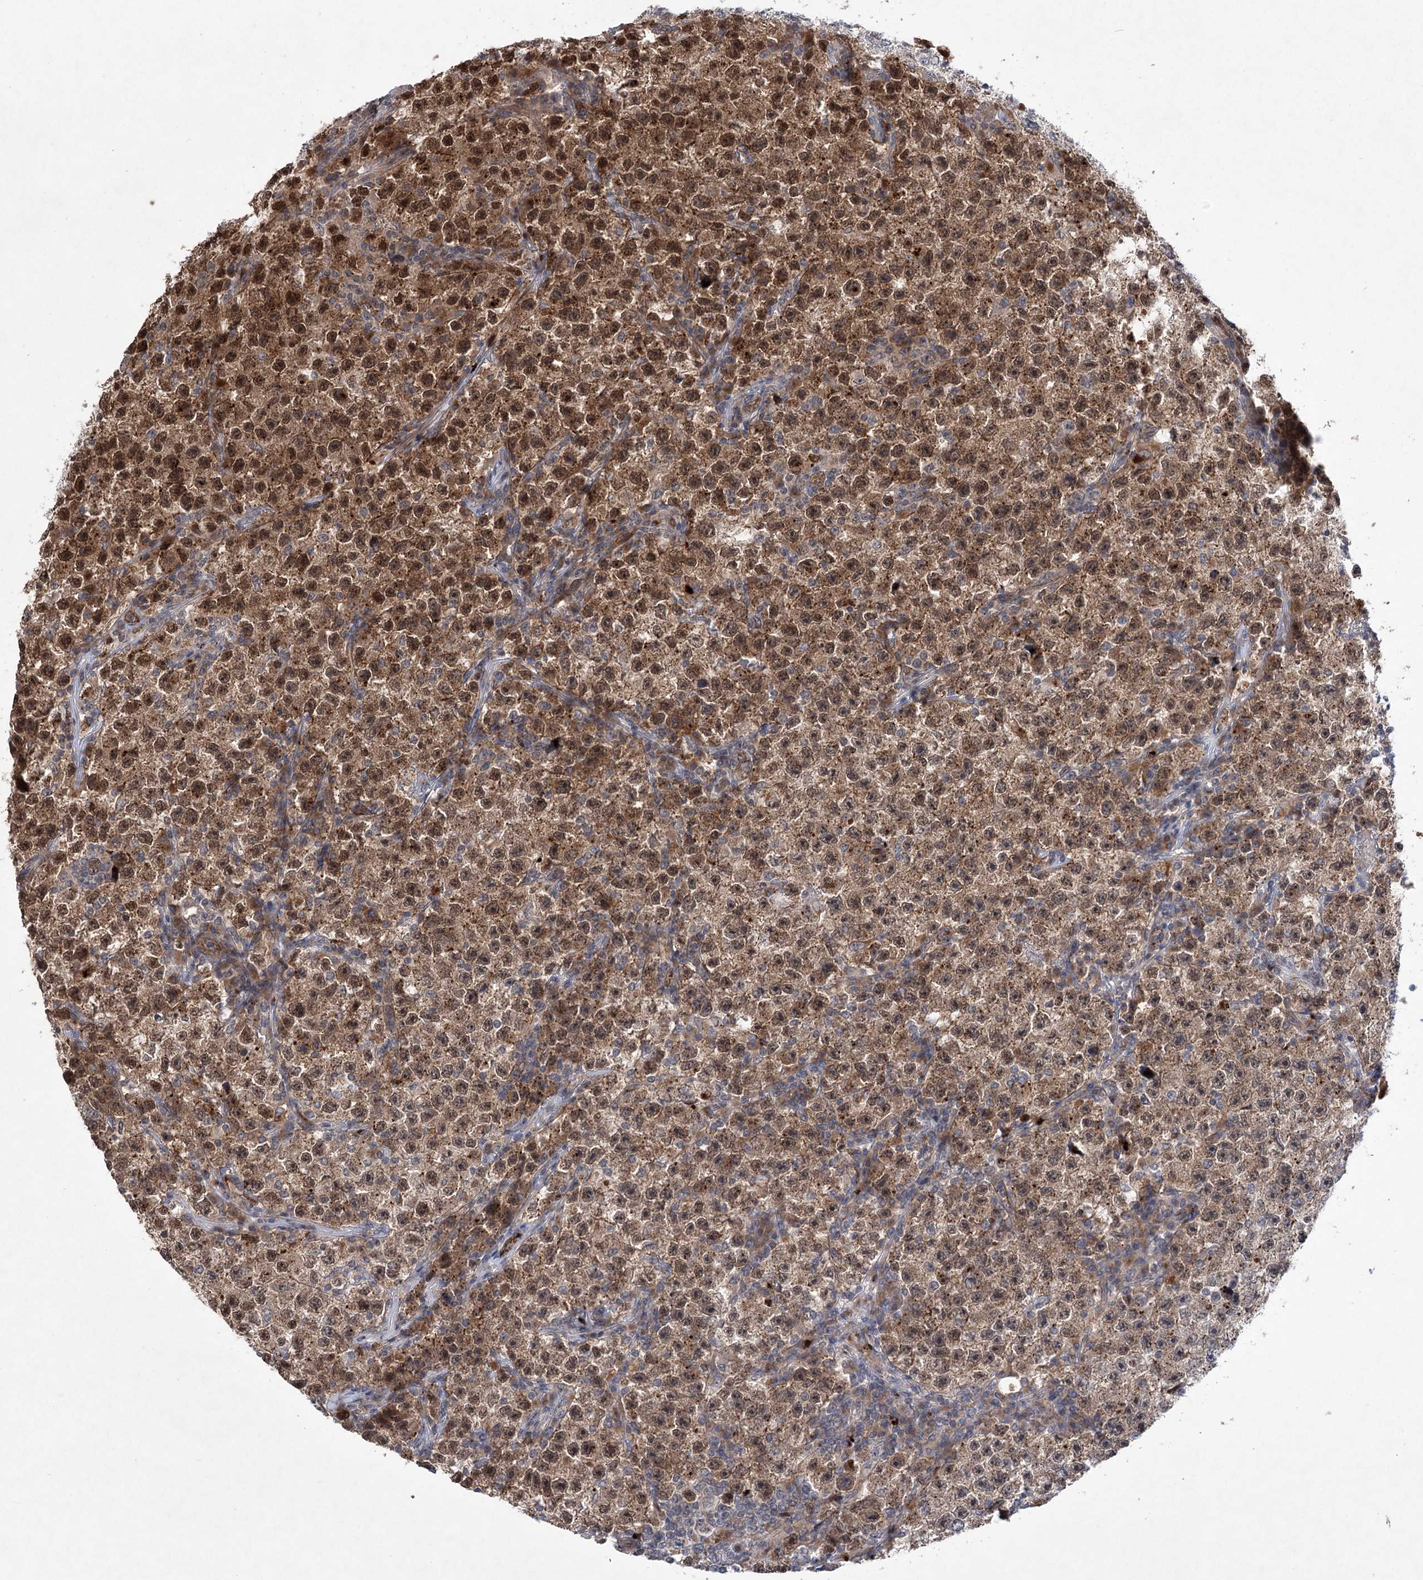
{"staining": {"intensity": "moderate", "quantity": "25%-75%", "location": "cytoplasmic/membranous,nuclear"}, "tissue": "testis cancer", "cell_type": "Tumor cells", "image_type": "cancer", "snomed": [{"axis": "morphology", "description": "Seminoma, NOS"}, {"axis": "topography", "description": "Testis"}], "caption": "High-power microscopy captured an immunohistochemistry (IHC) image of seminoma (testis), revealing moderate cytoplasmic/membranous and nuclear expression in about 25%-75% of tumor cells. Immunohistochemistry (ihc) stains the protein of interest in brown and the nuclei are stained blue.", "gene": "METTL24", "patient": {"sex": "male", "age": 22}}